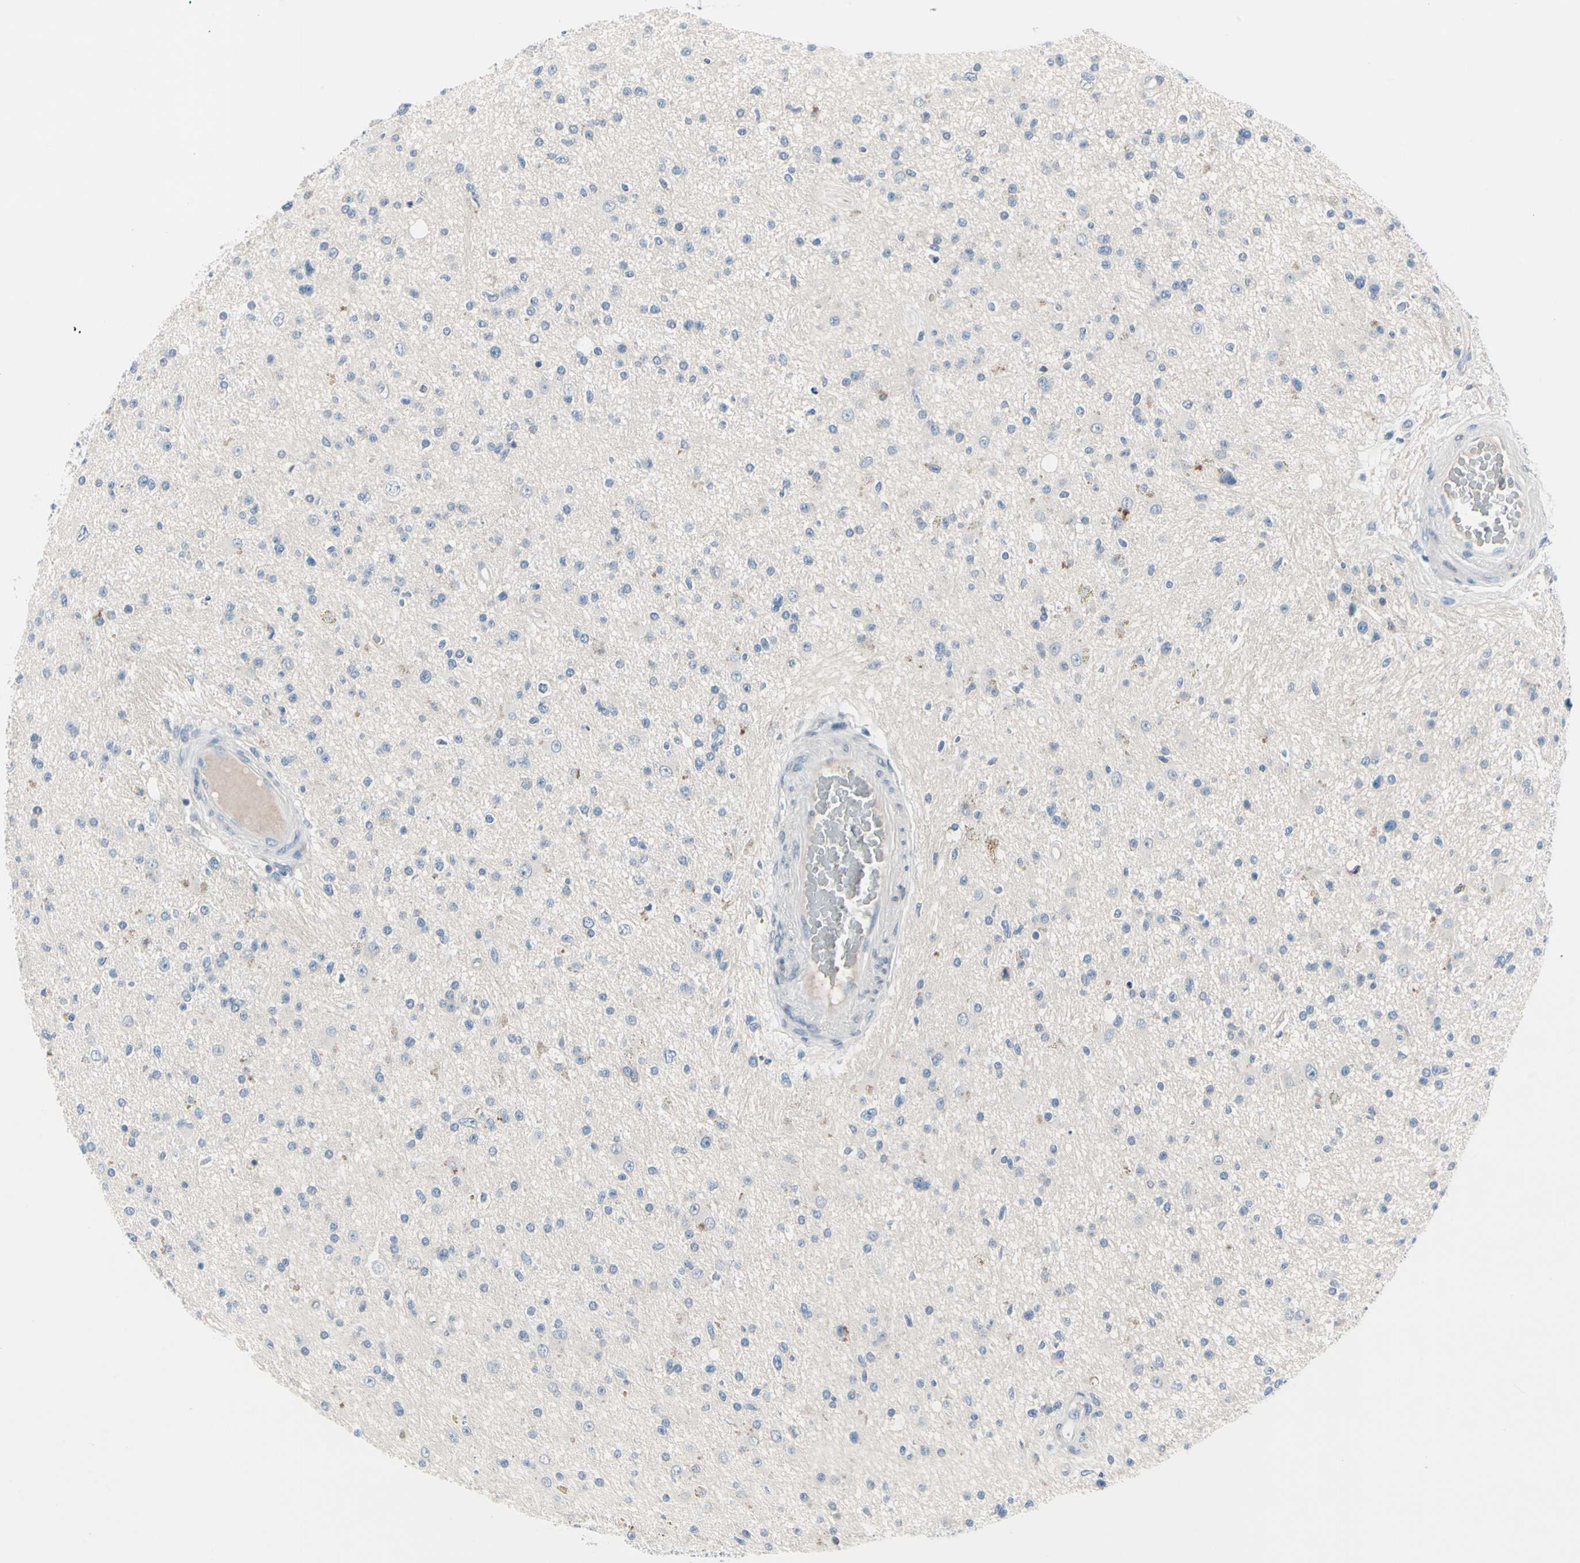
{"staining": {"intensity": "negative", "quantity": "none", "location": "none"}, "tissue": "glioma", "cell_type": "Tumor cells", "image_type": "cancer", "snomed": [{"axis": "morphology", "description": "Glioma, malignant, High grade"}, {"axis": "topography", "description": "Brain"}], "caption": "Immunohistochemistry (IHC) photomicrograph of neoplastic tissue: glioma stained with DAB reveals no significant protein staining in tumor cells.", "gene": "PGR", "patient": {"sex": "male", "age": 33}}